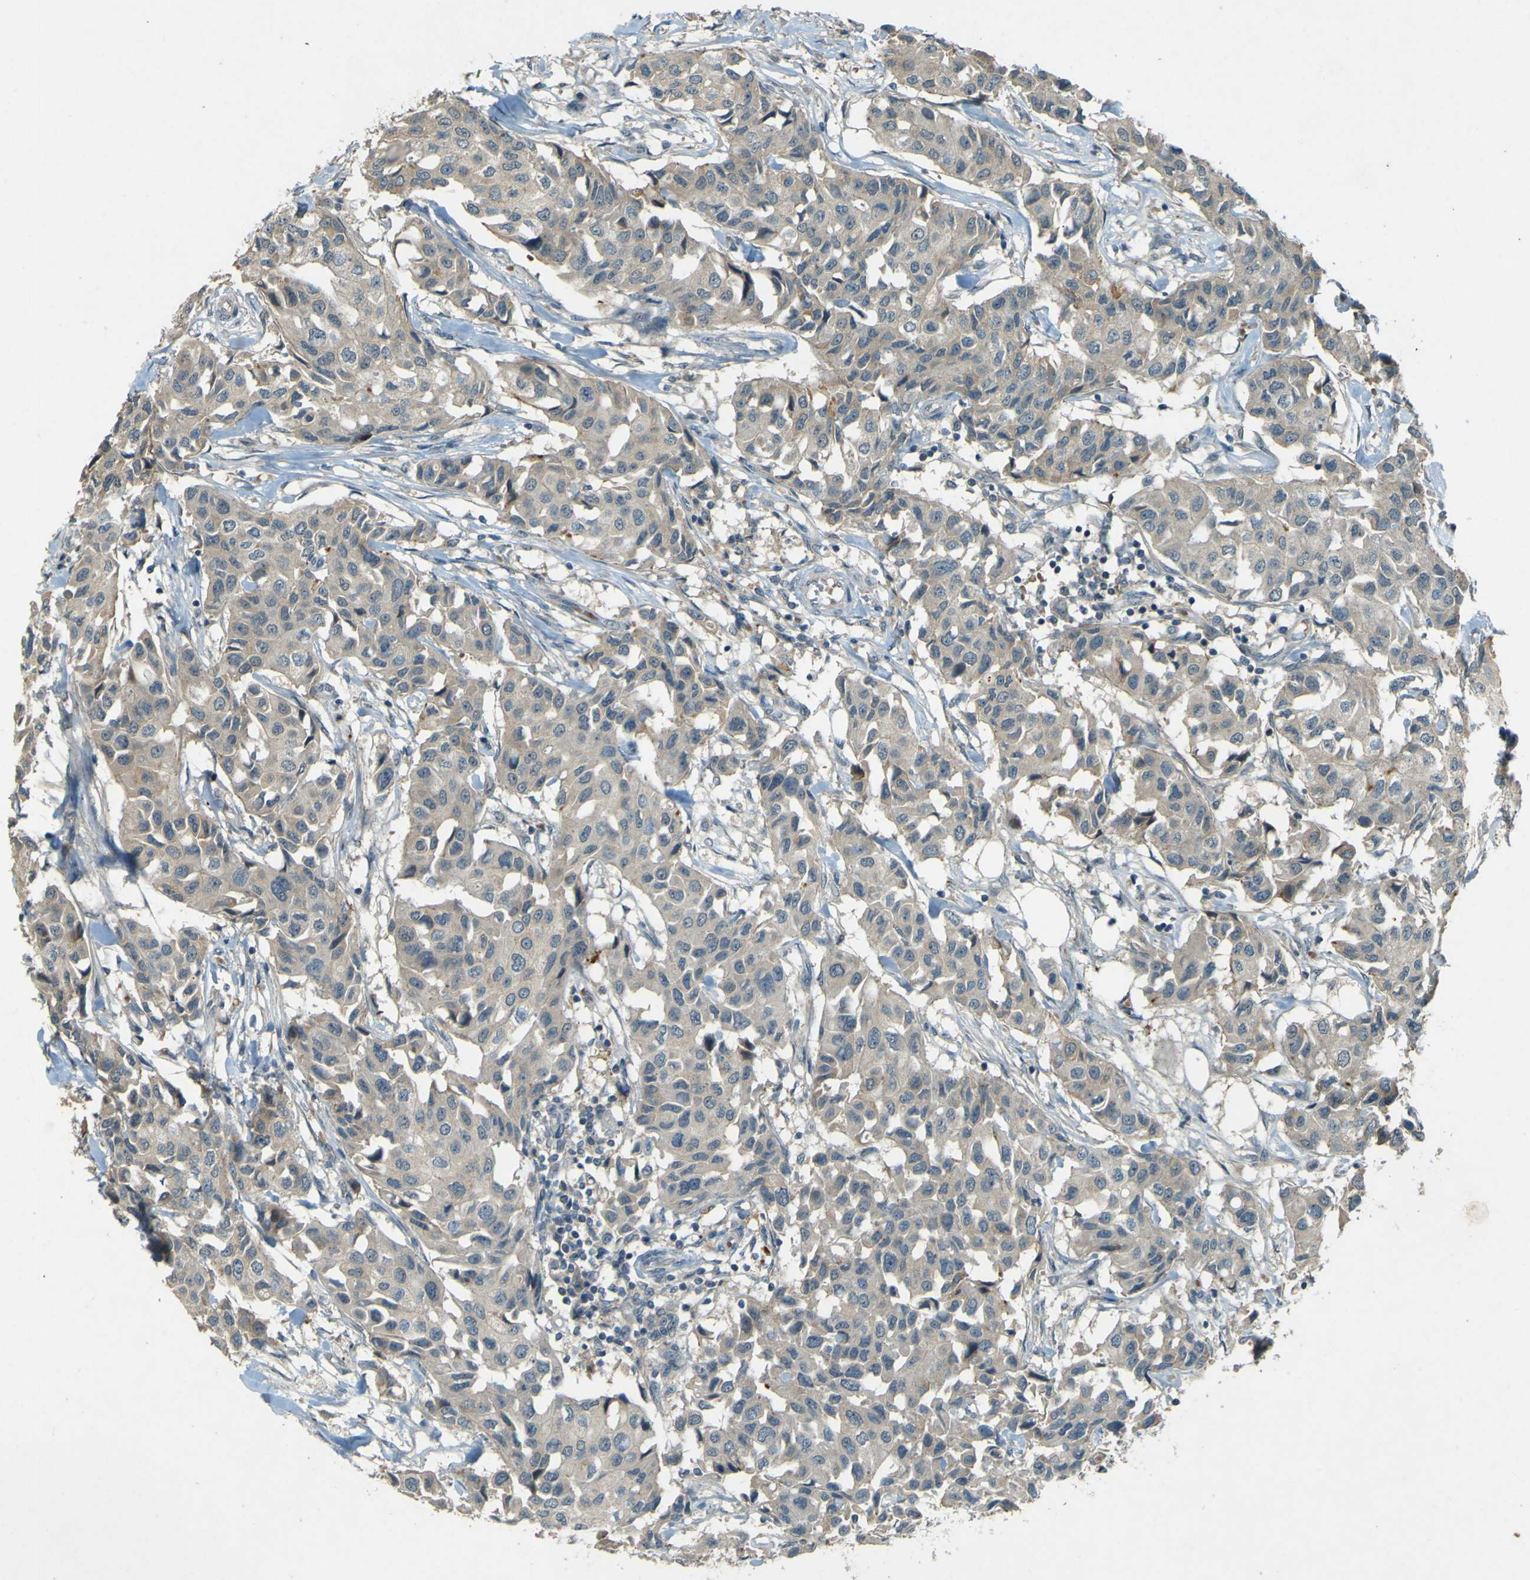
{"staining": {"intensity": "weak", "quantity": ">75%", "location": "cytoplasmic/membranous"}, "tissue": "breast cancer", "cell_type": "Tumor cells", "image_type": "cancer", "snomed": [{"axis": "morphology", "description": "Duct carcinoma"}, {"axis": "topography", "description": "Breast"}], "caption": "A brown stain shows weak cytoplasmic/membranous expression of a protein in human infiltrating ductal carcinoma (breast) tumor cells. The staining was performed using DAB (3,3'-diaminobenzidine) to visualize the protein expression in brown, while the nuclei were stained in blue with hematoxylin (Magnification: 20x).", "gene": "MPDZ", "patient": {"sex": "female", "age": 80}}